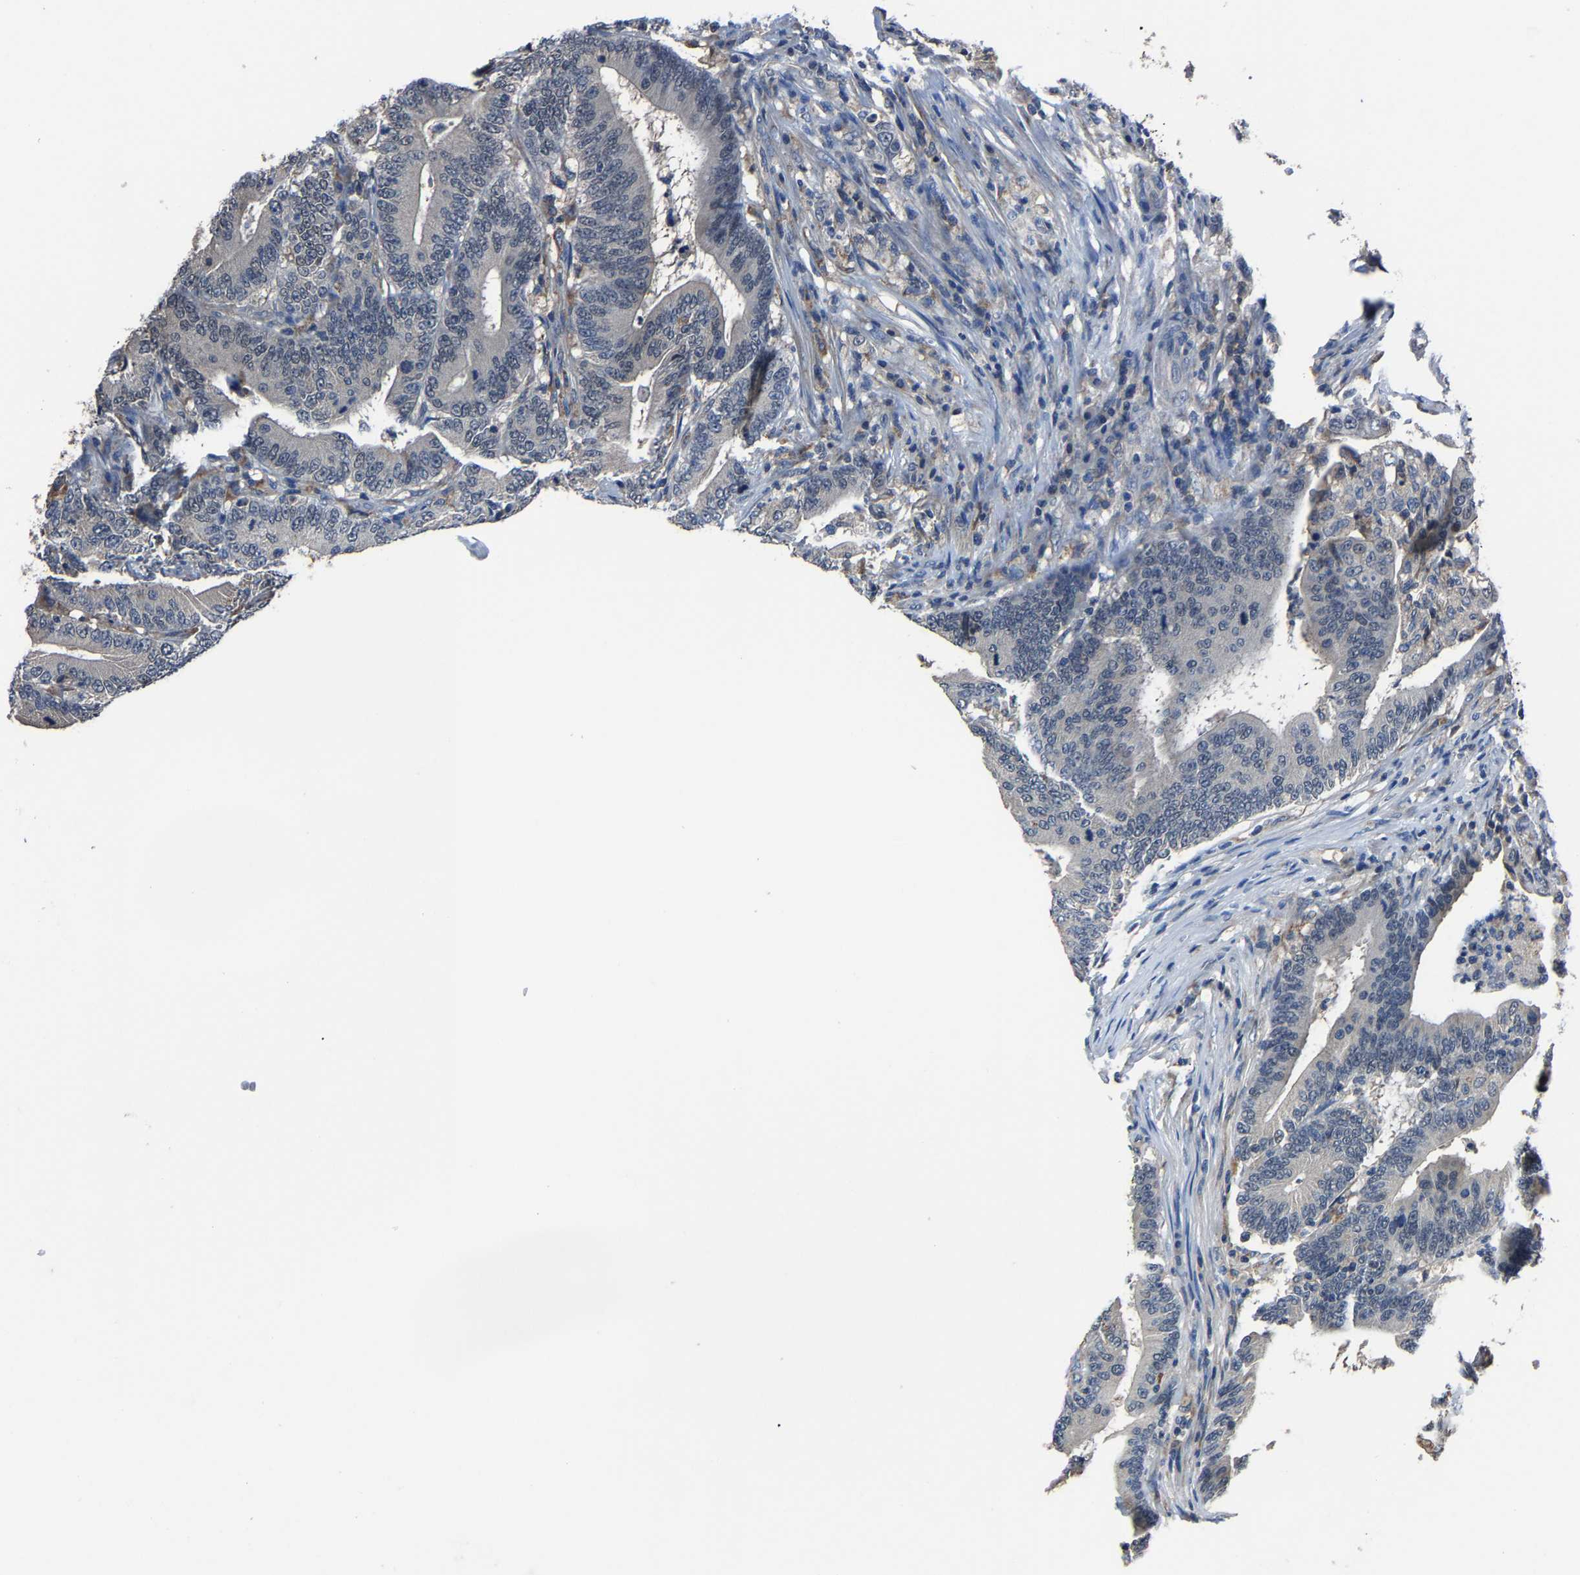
{"staining": {"intensity": "negative", "quantity": "none", "location": "none"}, "tissue": "colorectal cancer", "cell_type": "Tumor cells", "image_type": "cancer", "snomed": [{"axis": "morphology", "description": "Adenocarcinoma, NOS"}, {"axis": "topography", "description": "Colon"}], "caption": "Immunohistochemistry image of neoplastic tissue: human colorectal adenocarcinoma stained with DAB (3,3'-diaminobenzidine) demonstrates no significant protein staining in tumor cells. (DAB IHC, high magnification).", "gene": "STRBP", "patient": {"sex": "female", "age": 66}}